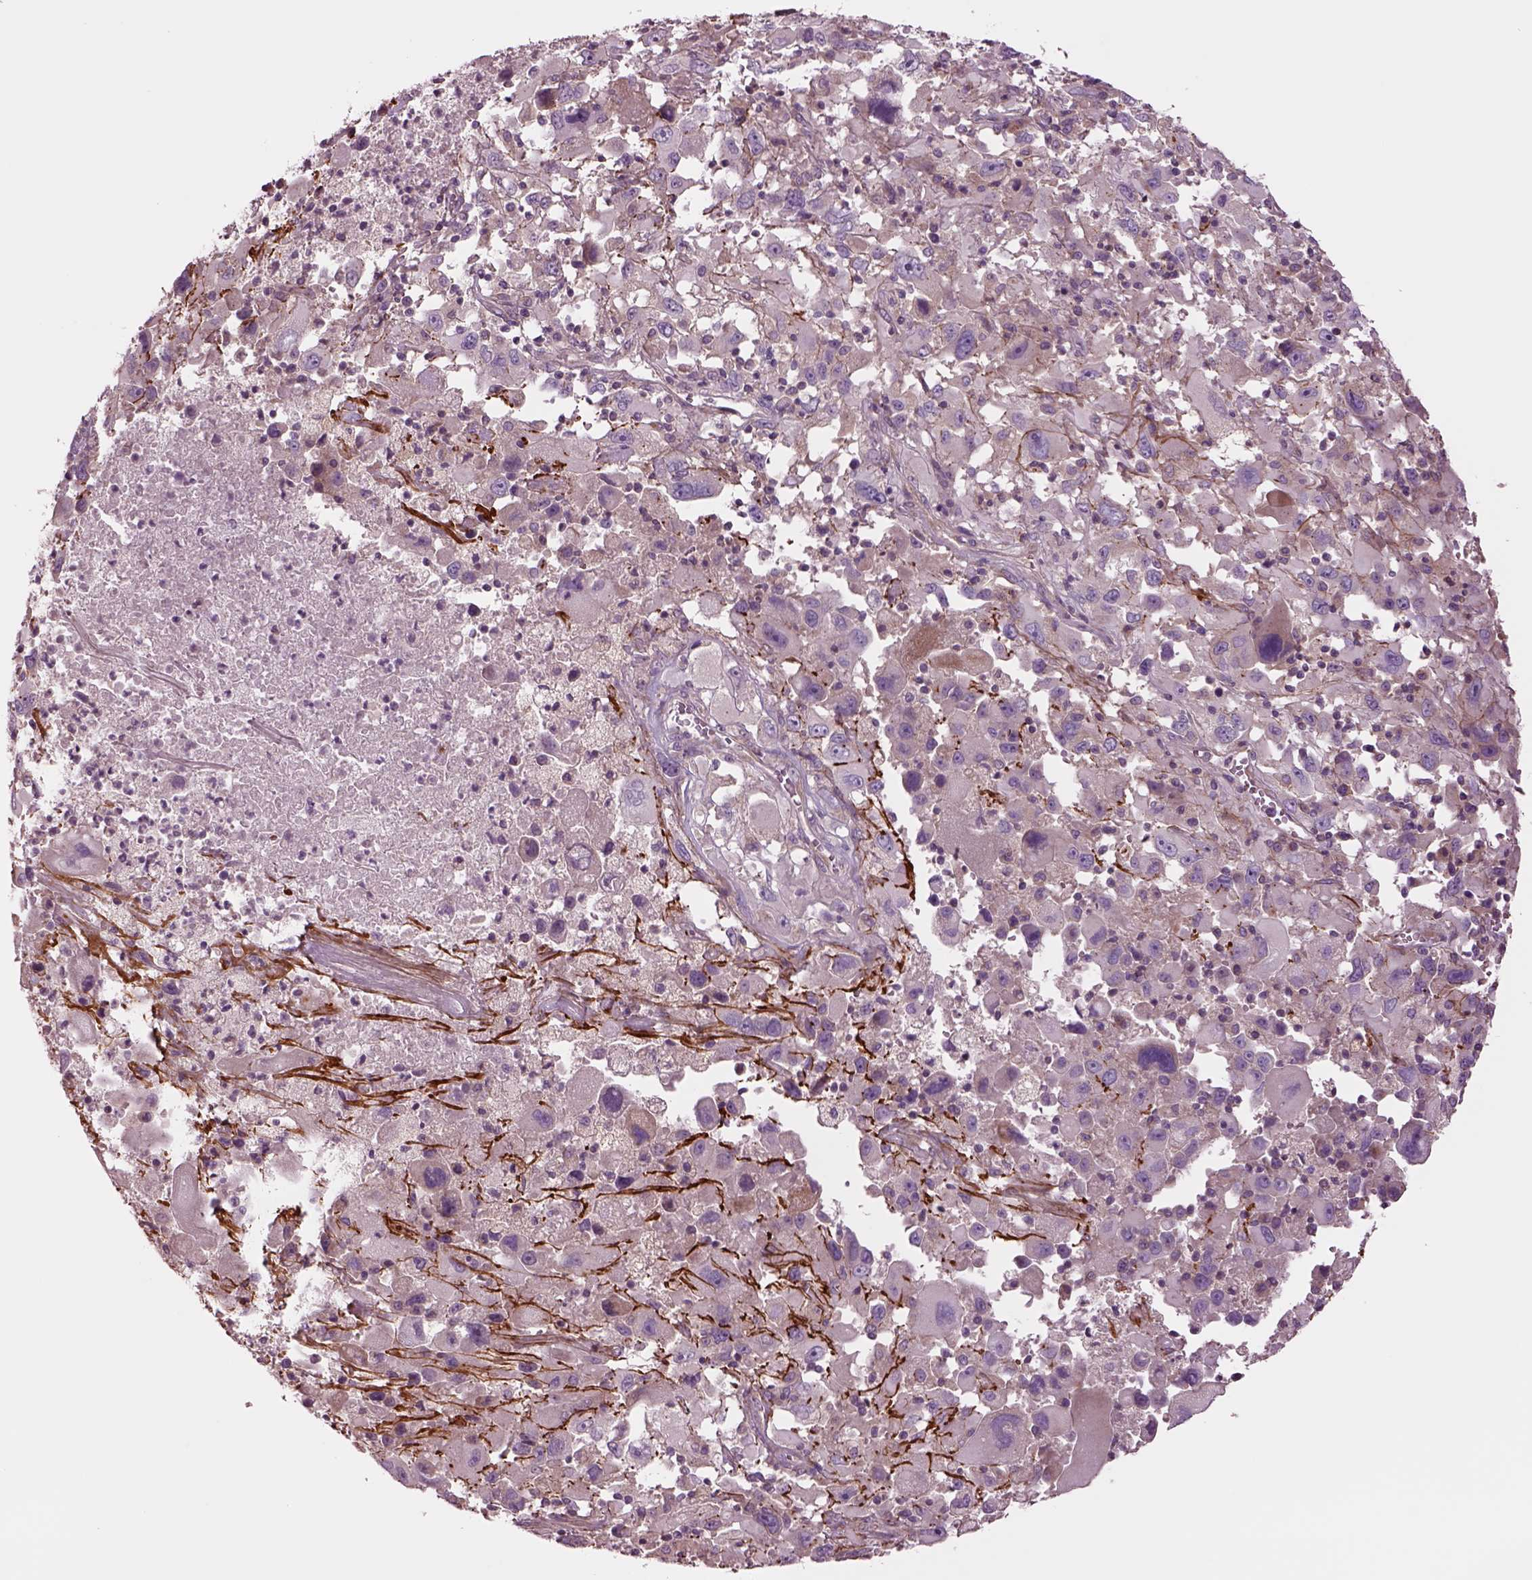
{"staining": {"intensity": "negative", "quantity": "none", "location": "none"}, "tissue": "melanoma", "cell_type": "Tumor cells", "image_type": "cancer", "snomed": [{"axis": "morphology", "description": "Malignant melanoma, Metastatic site"}, {"axis": "topography", "description": "Soft tissue"}], "caption": "The micrograph reveals no staining of tumor cells in melanoma.", "gene": "SEC23A", "patient": {"sex": "male", "age": 50}}